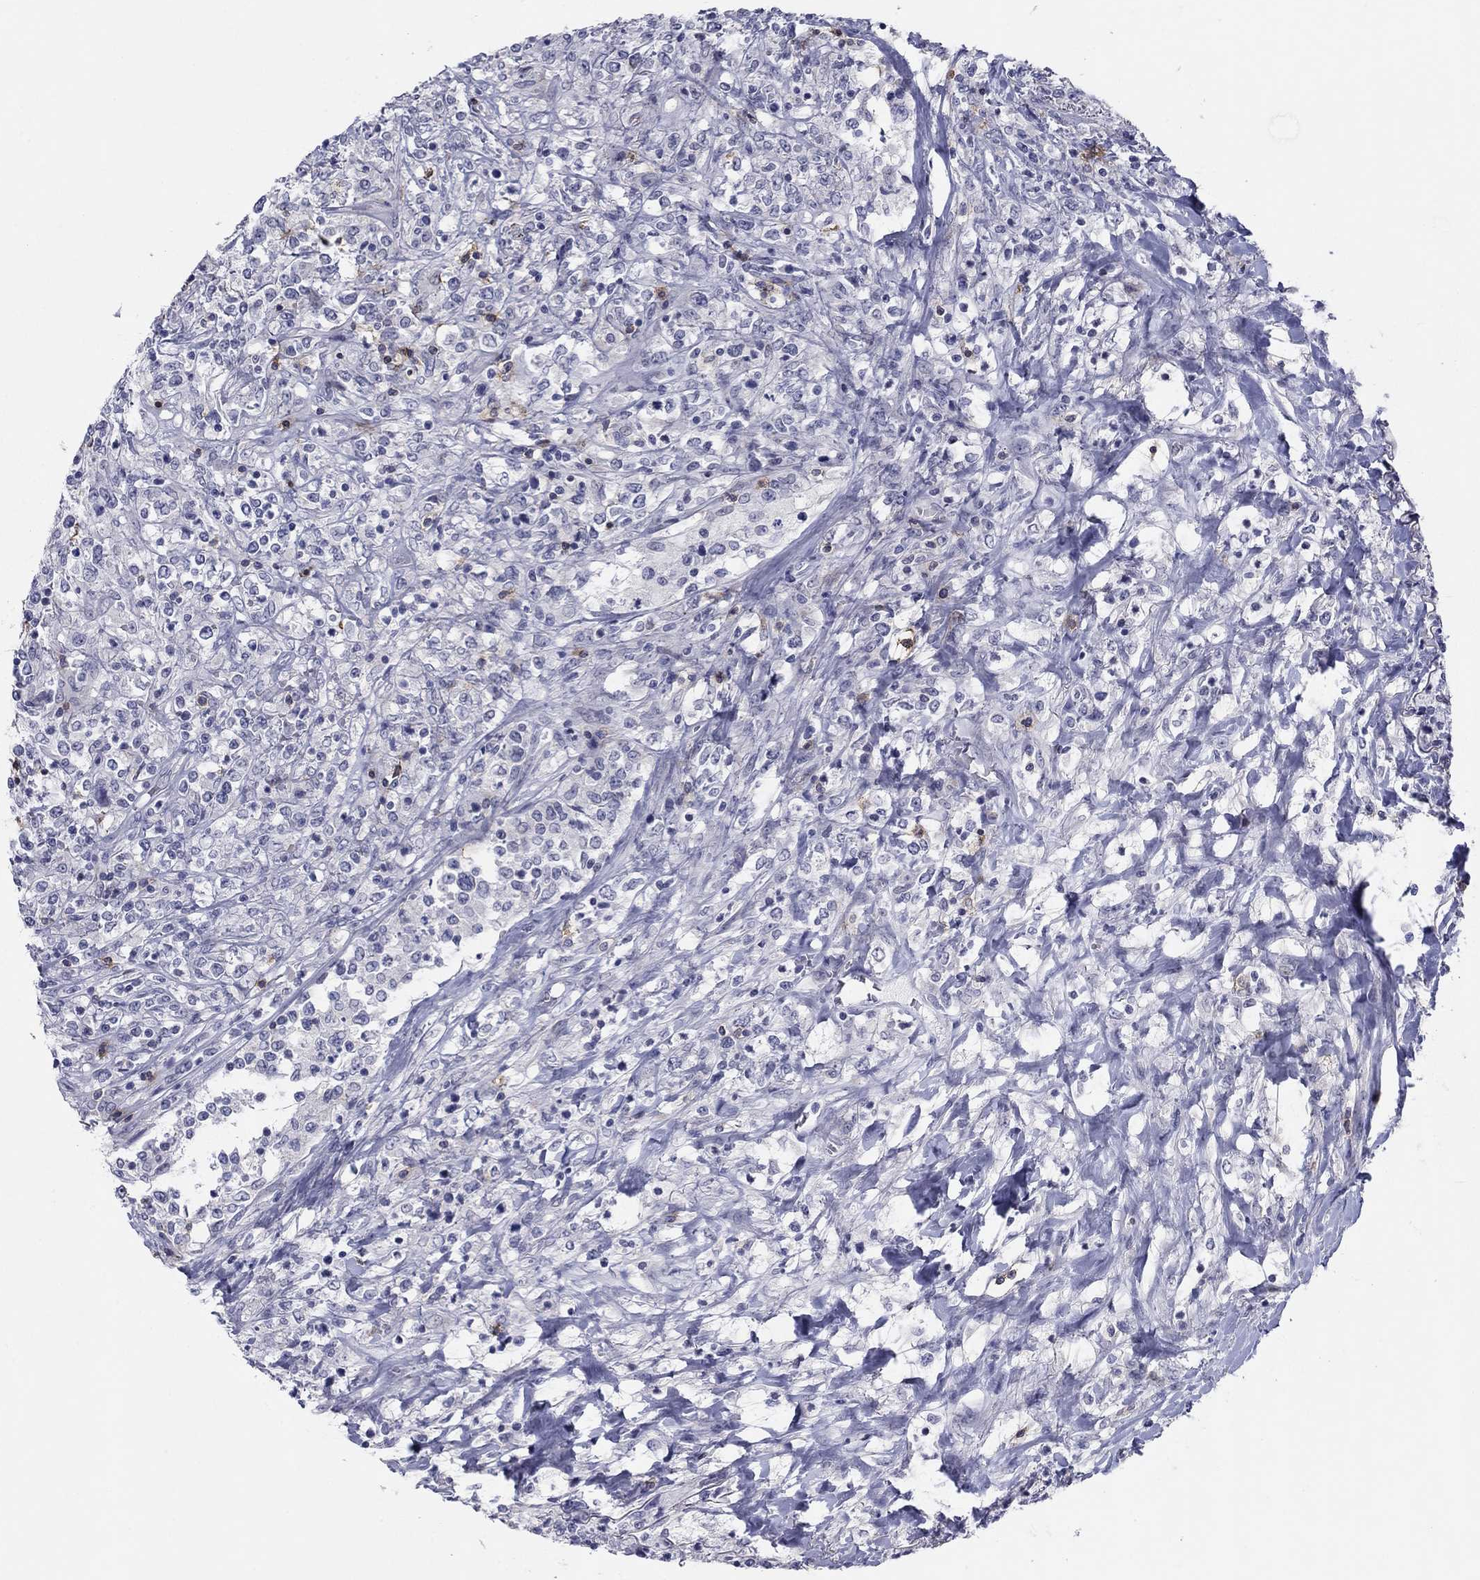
{"staining": {"intensity": "negative", "quantity": "none", "location": "none"}, "tissue": "lymphoma", "cell_type": "Tumor cells", "image_type": "cancer", "snomed": [{"axis": "morphology", "description": "Malignant lymphoma, non-Hodgkin's type, High grade"}, {"axis": "topography", "description": "Lung"}], "caption": "Lymphoma was stained to show a protein in brown. There is no significant expression in tumor cells.", "gene": "ITGAE", "patient": {"sex": "male", "age": 79}}